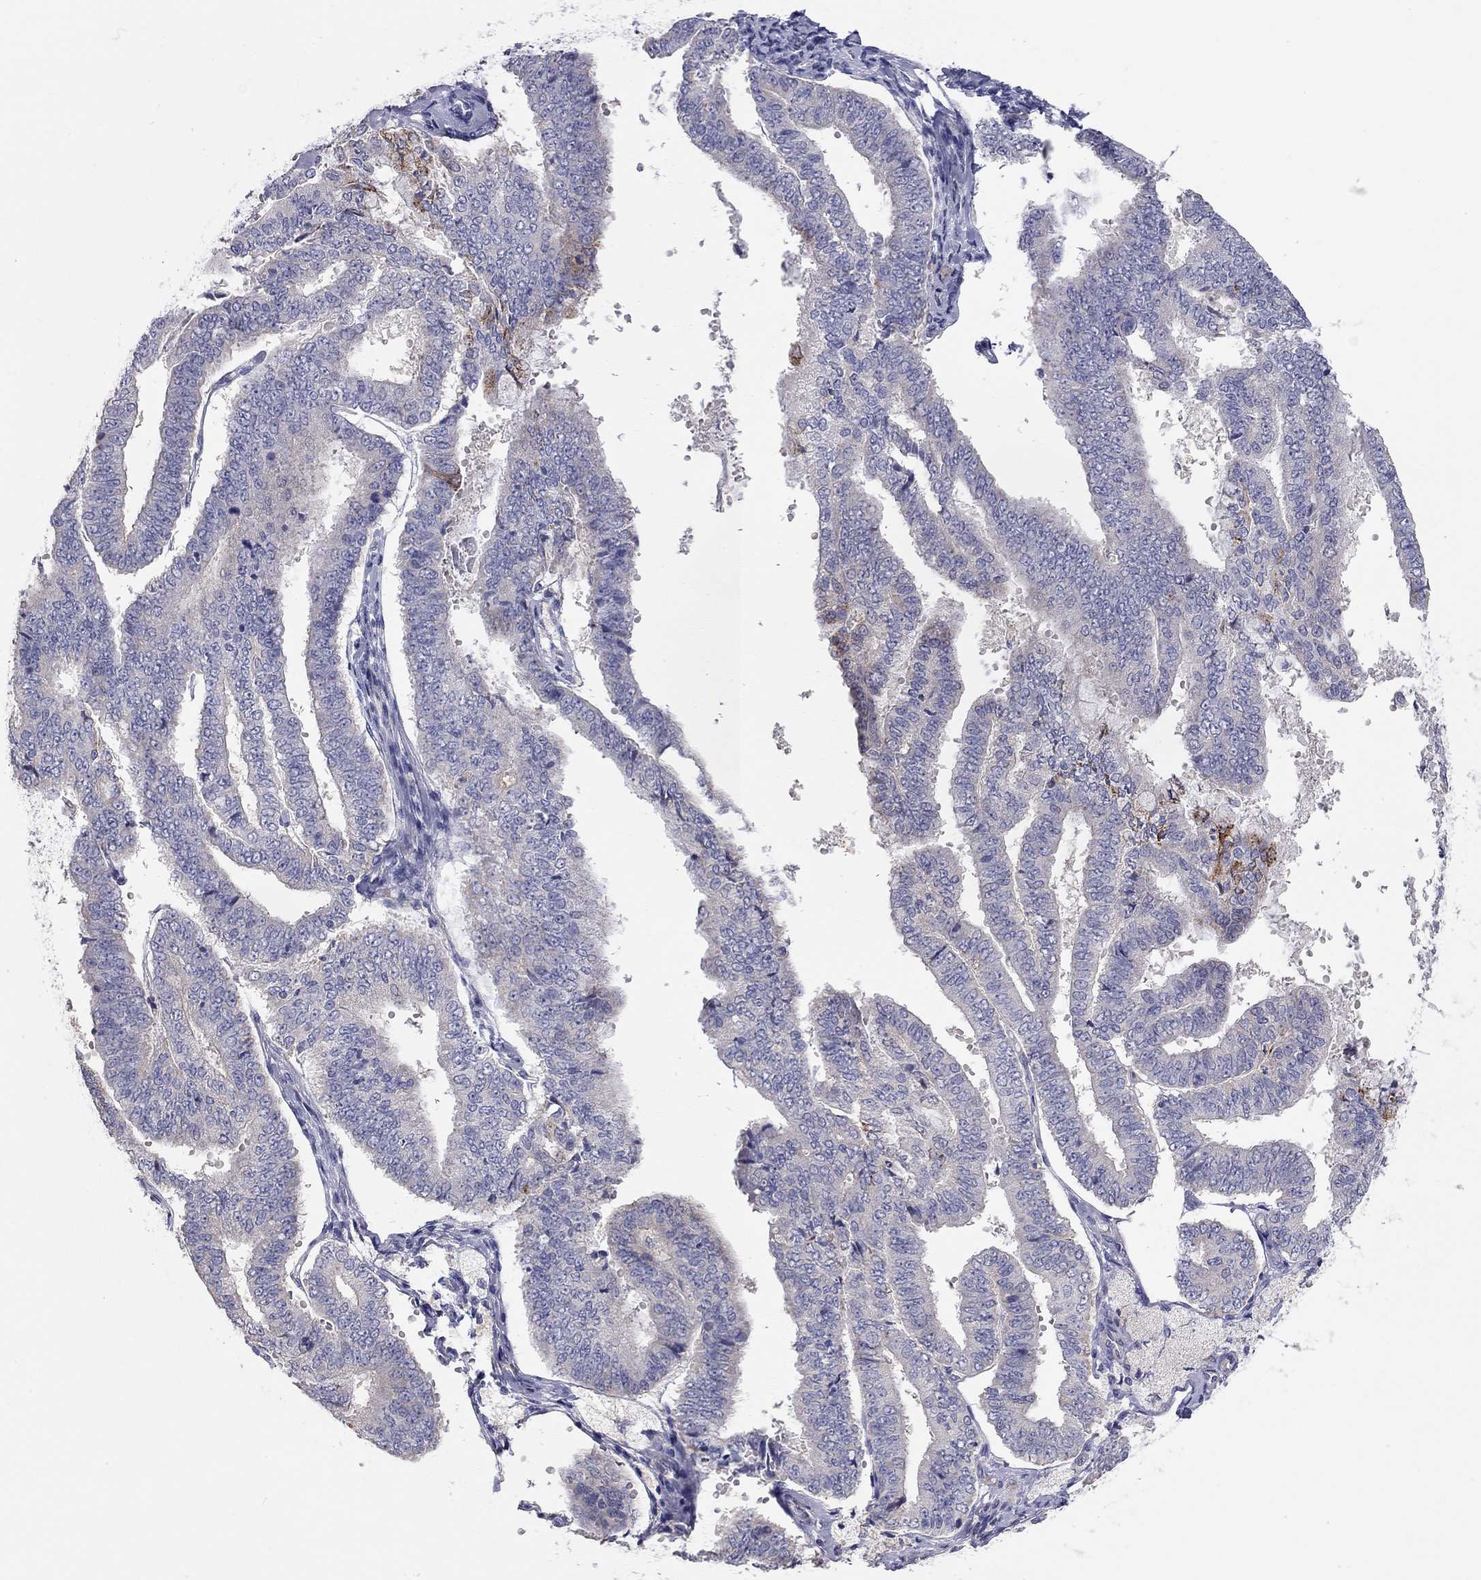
{"staining": {"intensity": "negative", "quantity": "none", "location": "none"}, "tissue": "endometrial cancer", "cell_type": "Tumor cells", "image_type": "cancer", "snomed": [{"axis": "morphology", "description": "Adenocarcinoma, NOS"}, {"axis": "topography", "description": "Endometrium"}], "caption": "Immunohistochemistry histopathology image of neoplastic tissue: endometrial cancer stained with DAB shows no significant protein expression in tumor cells.", "gene": "PAPSS2", "patient": {"sex": "female", "age": 63}}